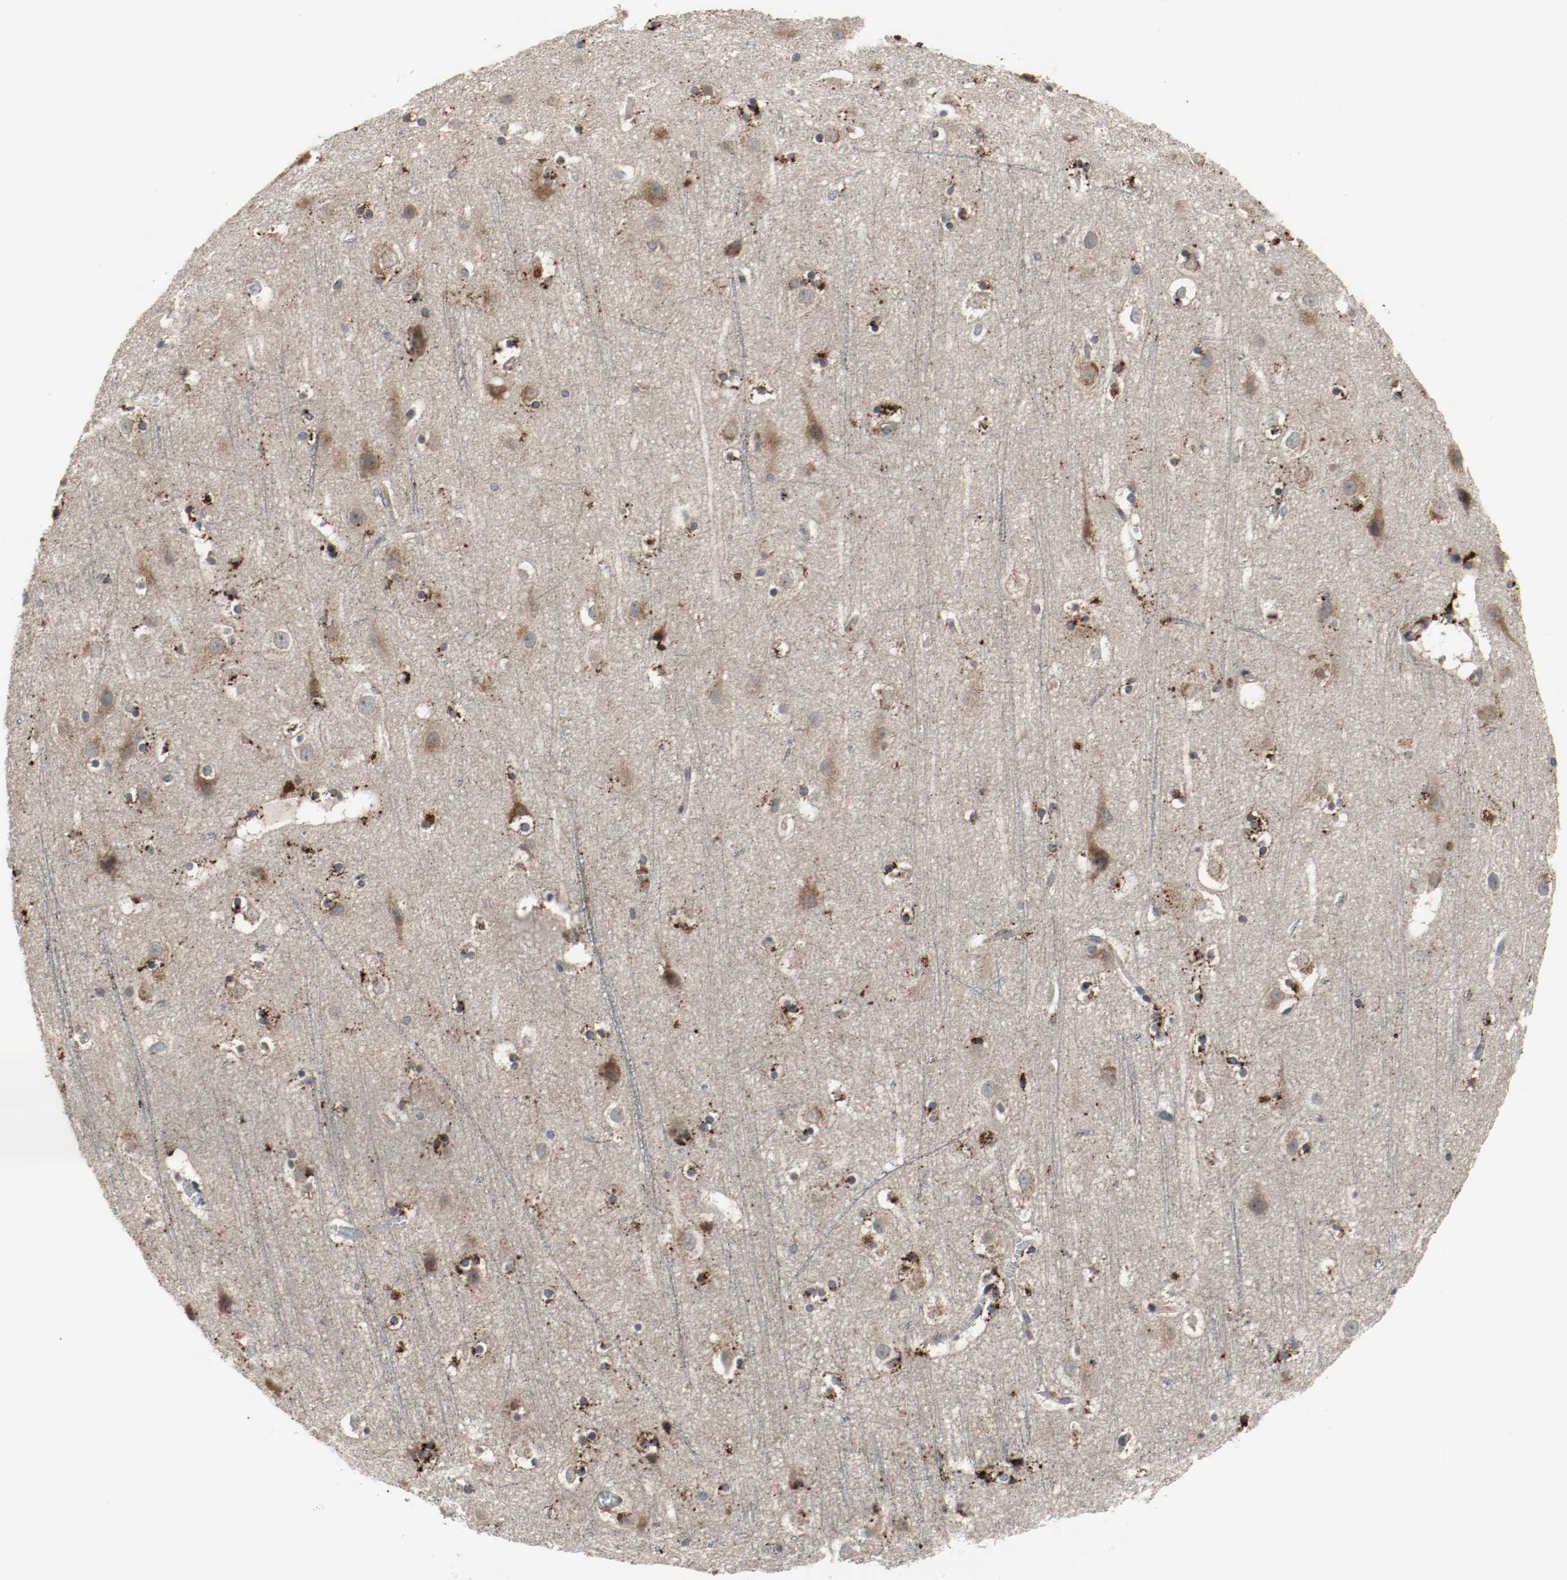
{"staining": {"intensity": "moderate", "quantity": ">75%", "location": "cytoplasmic/membranous"}, "tissue": "cerebral cortex", "cell_type": "Endothelial cells", "image_type": "normal", "snomed": [{"axis": "morphology", "description": "Normal tissue, NOS"}, {"axis": "topography", "description": "Cerebral cortex"}], "caption": "Moderate cytoplasmic/membranous protein positivity is seen in about >75% of endothelial cells in cerebral cortex.", "gene": "LAMP2", "patient": {"sex": "male", "age": 45}}